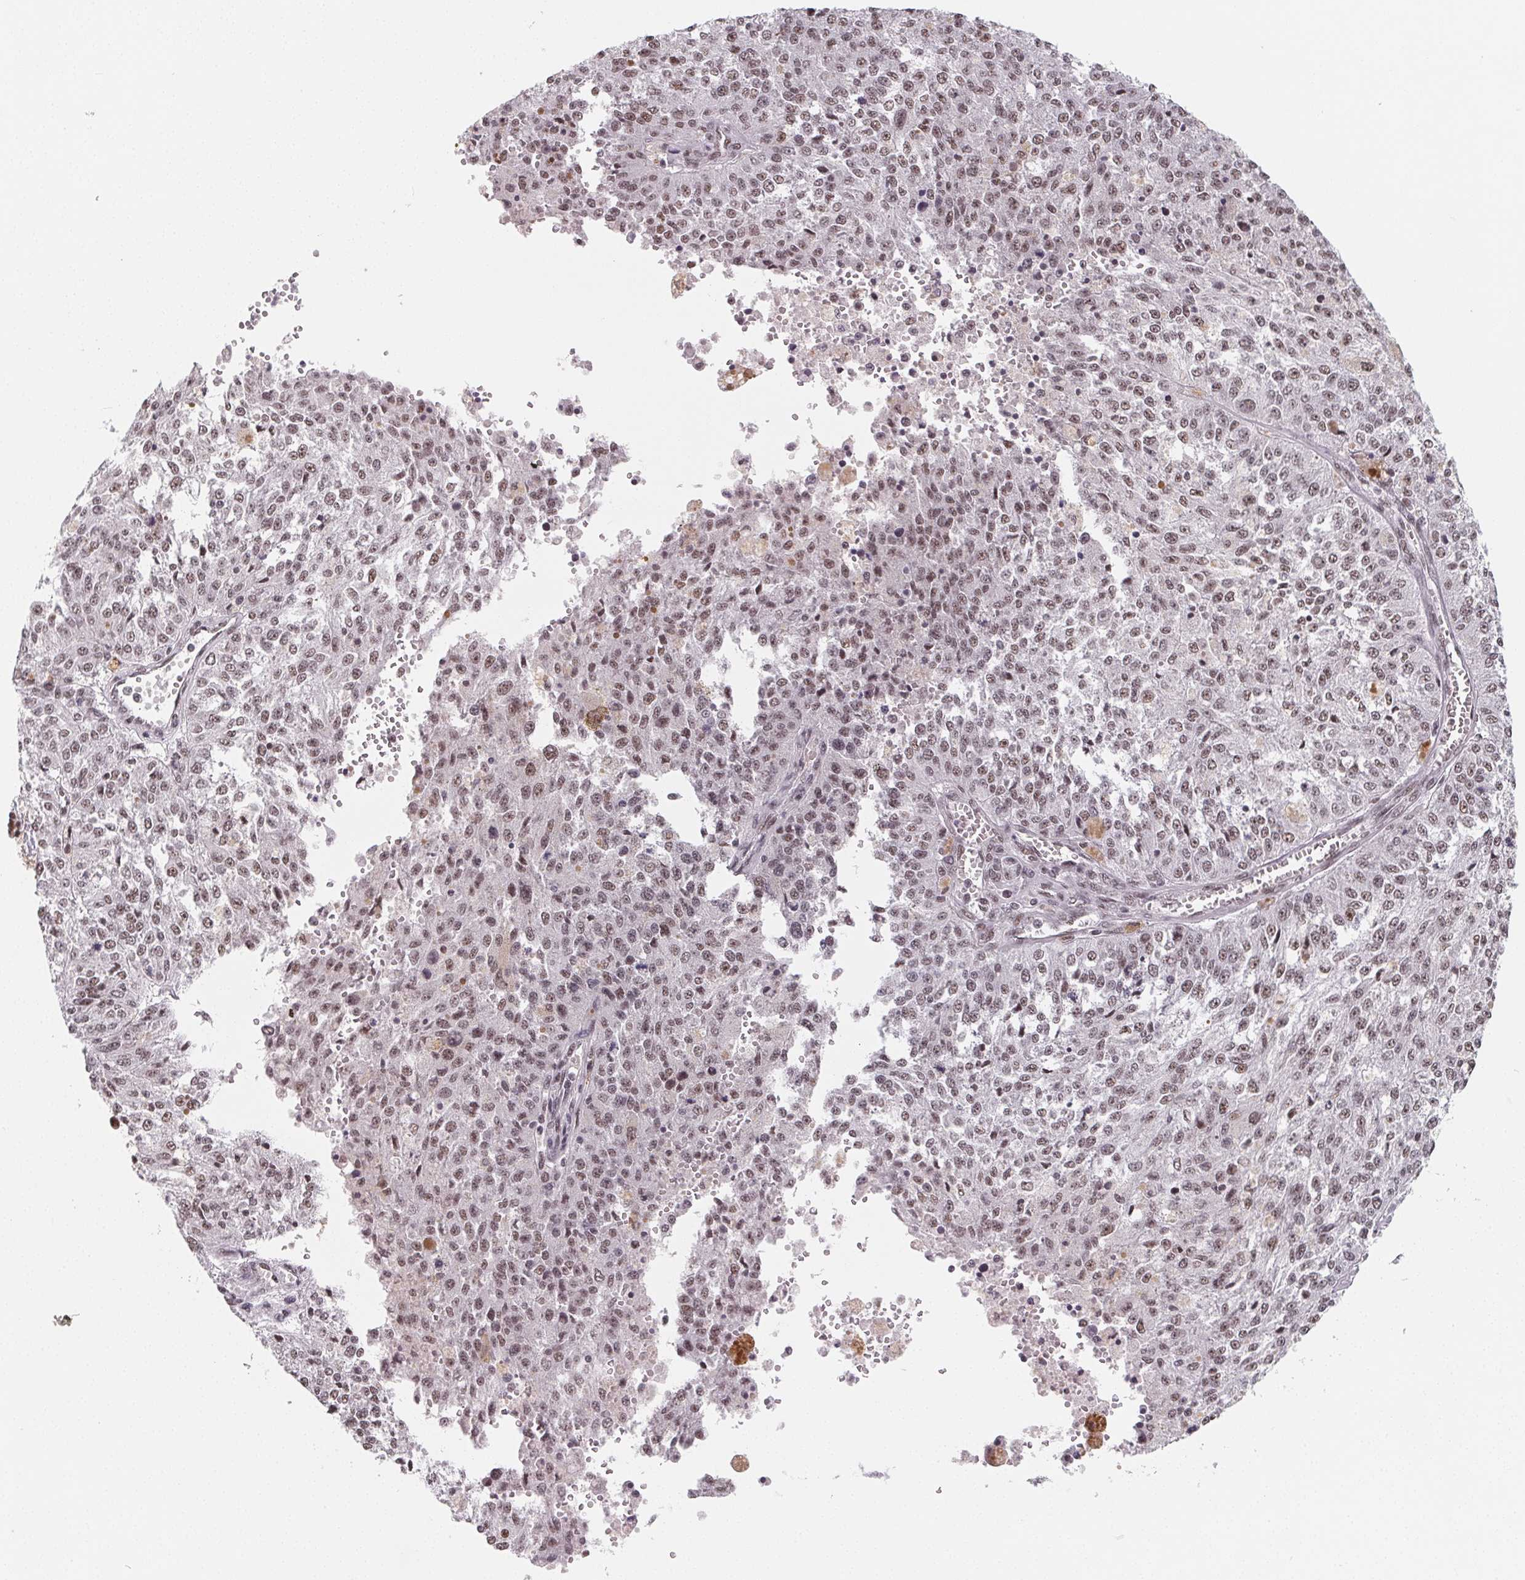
{"staining": {"intensity": "weak", "quantity": "25%-75%", "location": "nuclear"}, "tissue": "melanoma", "cell_type": "Tumor cells", "image_type": "cancer", "snomed": [{"axis": "morphology", "description": "Malignant melanoma, Metastatic site"}, {"axis": "topography", "description": "Lymph node"}], "caption": "Melanoma stained for a protein (brown) demonstrates weak nuclear positive positivity in about 25%-75% of tumor cells.", "gene": "TCERG1", "patient": {"sex": "female", "age": 64}}